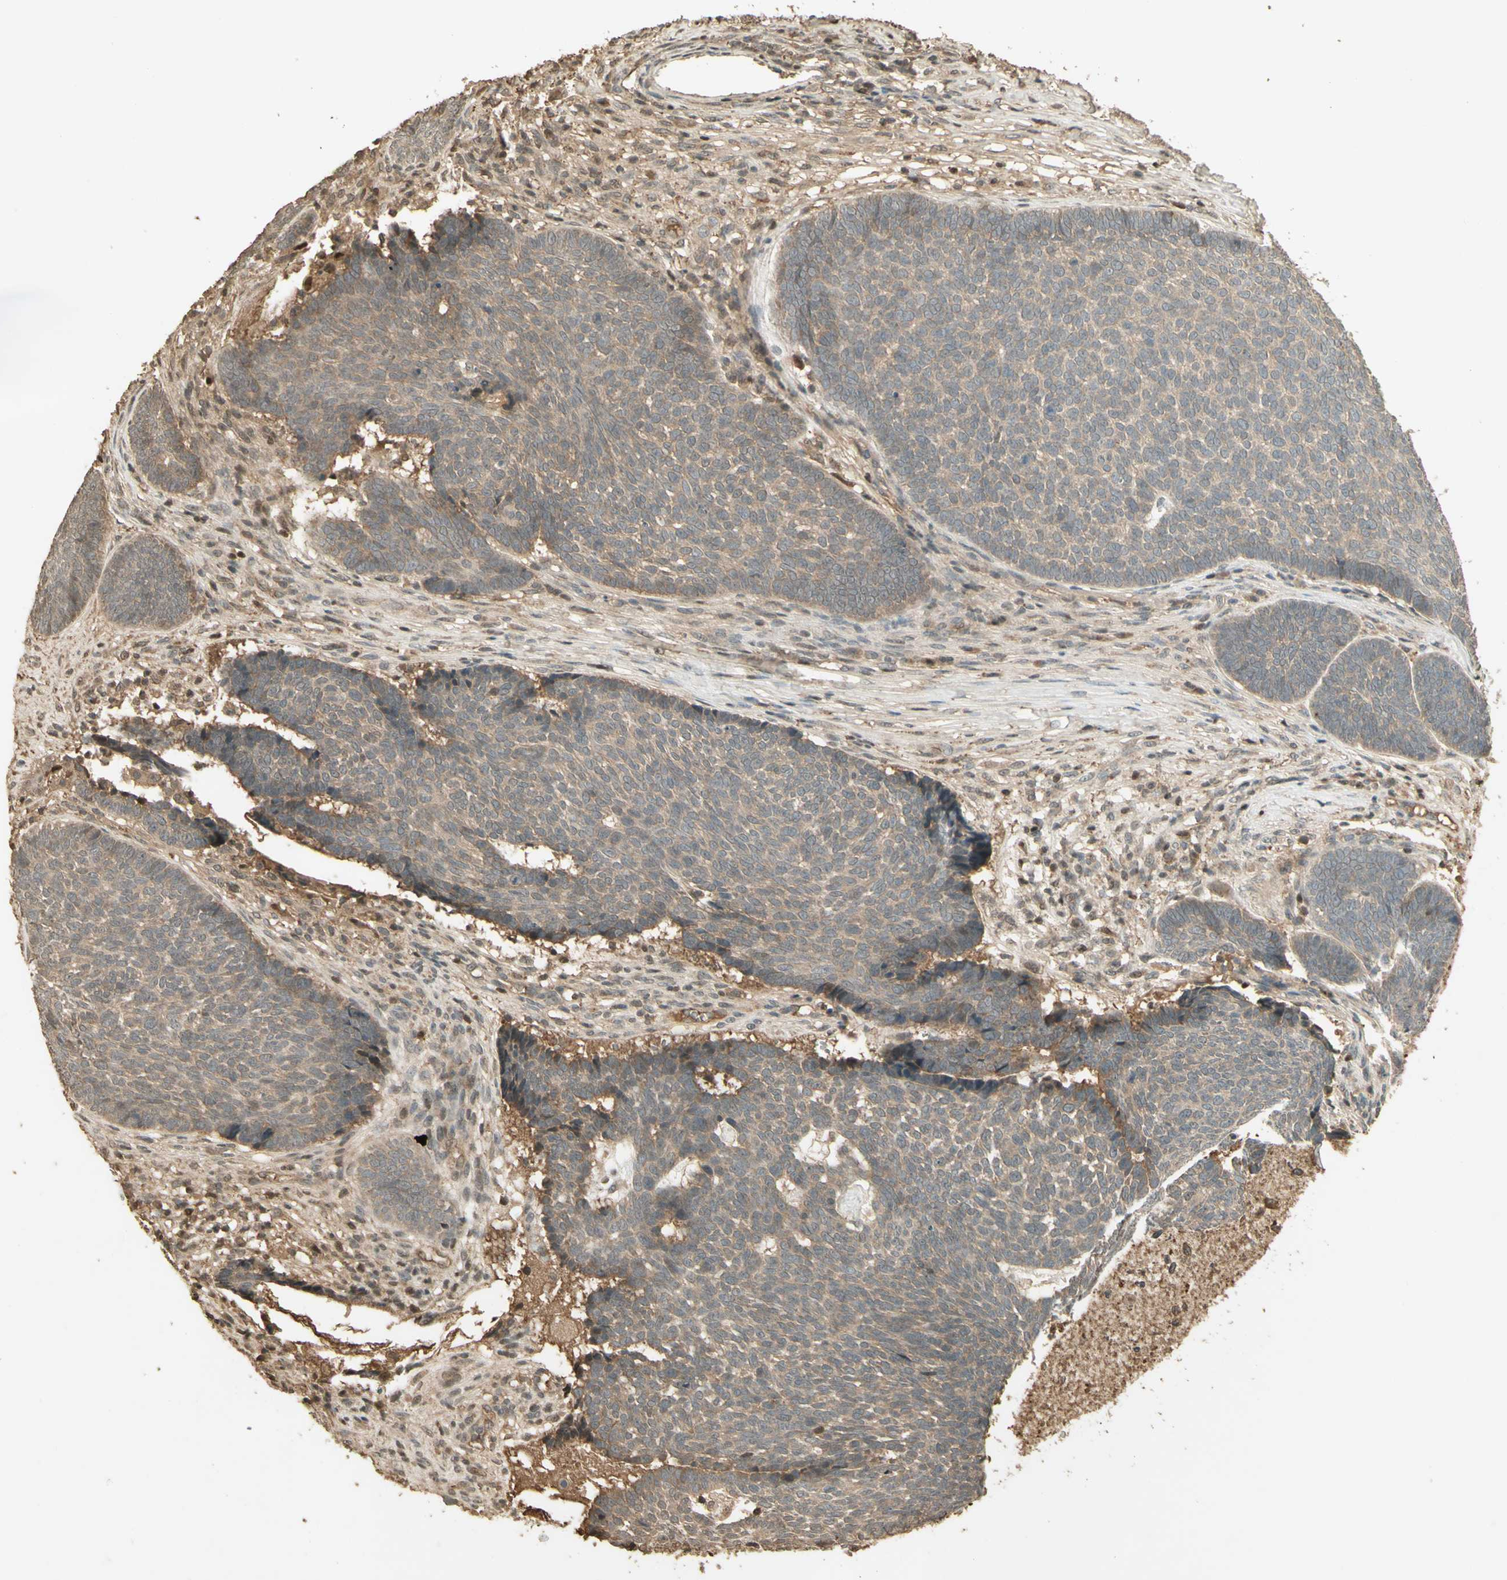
{"staining": {"intensity": "weak", "quantity": ">75%", "location": "cytoplasmic/membranous"}, "tissue": "skin cancer", "cell_type": "Tumor cells", "image_type": "cancer", "snomed": [{"axis": "morphology", "description": "Basal cell carcinoma"}, {"axis": "topography", "description": "Skin"}], "caption": "Immunohistochemical staining of skin cancer (basal cell carcinoma) exhibits low levels of weak cytoplasmic/membranous staining in about >75% of tumor cells.", "gene": "SMAD9", "patient": {"sex": "male", "age": 84}}